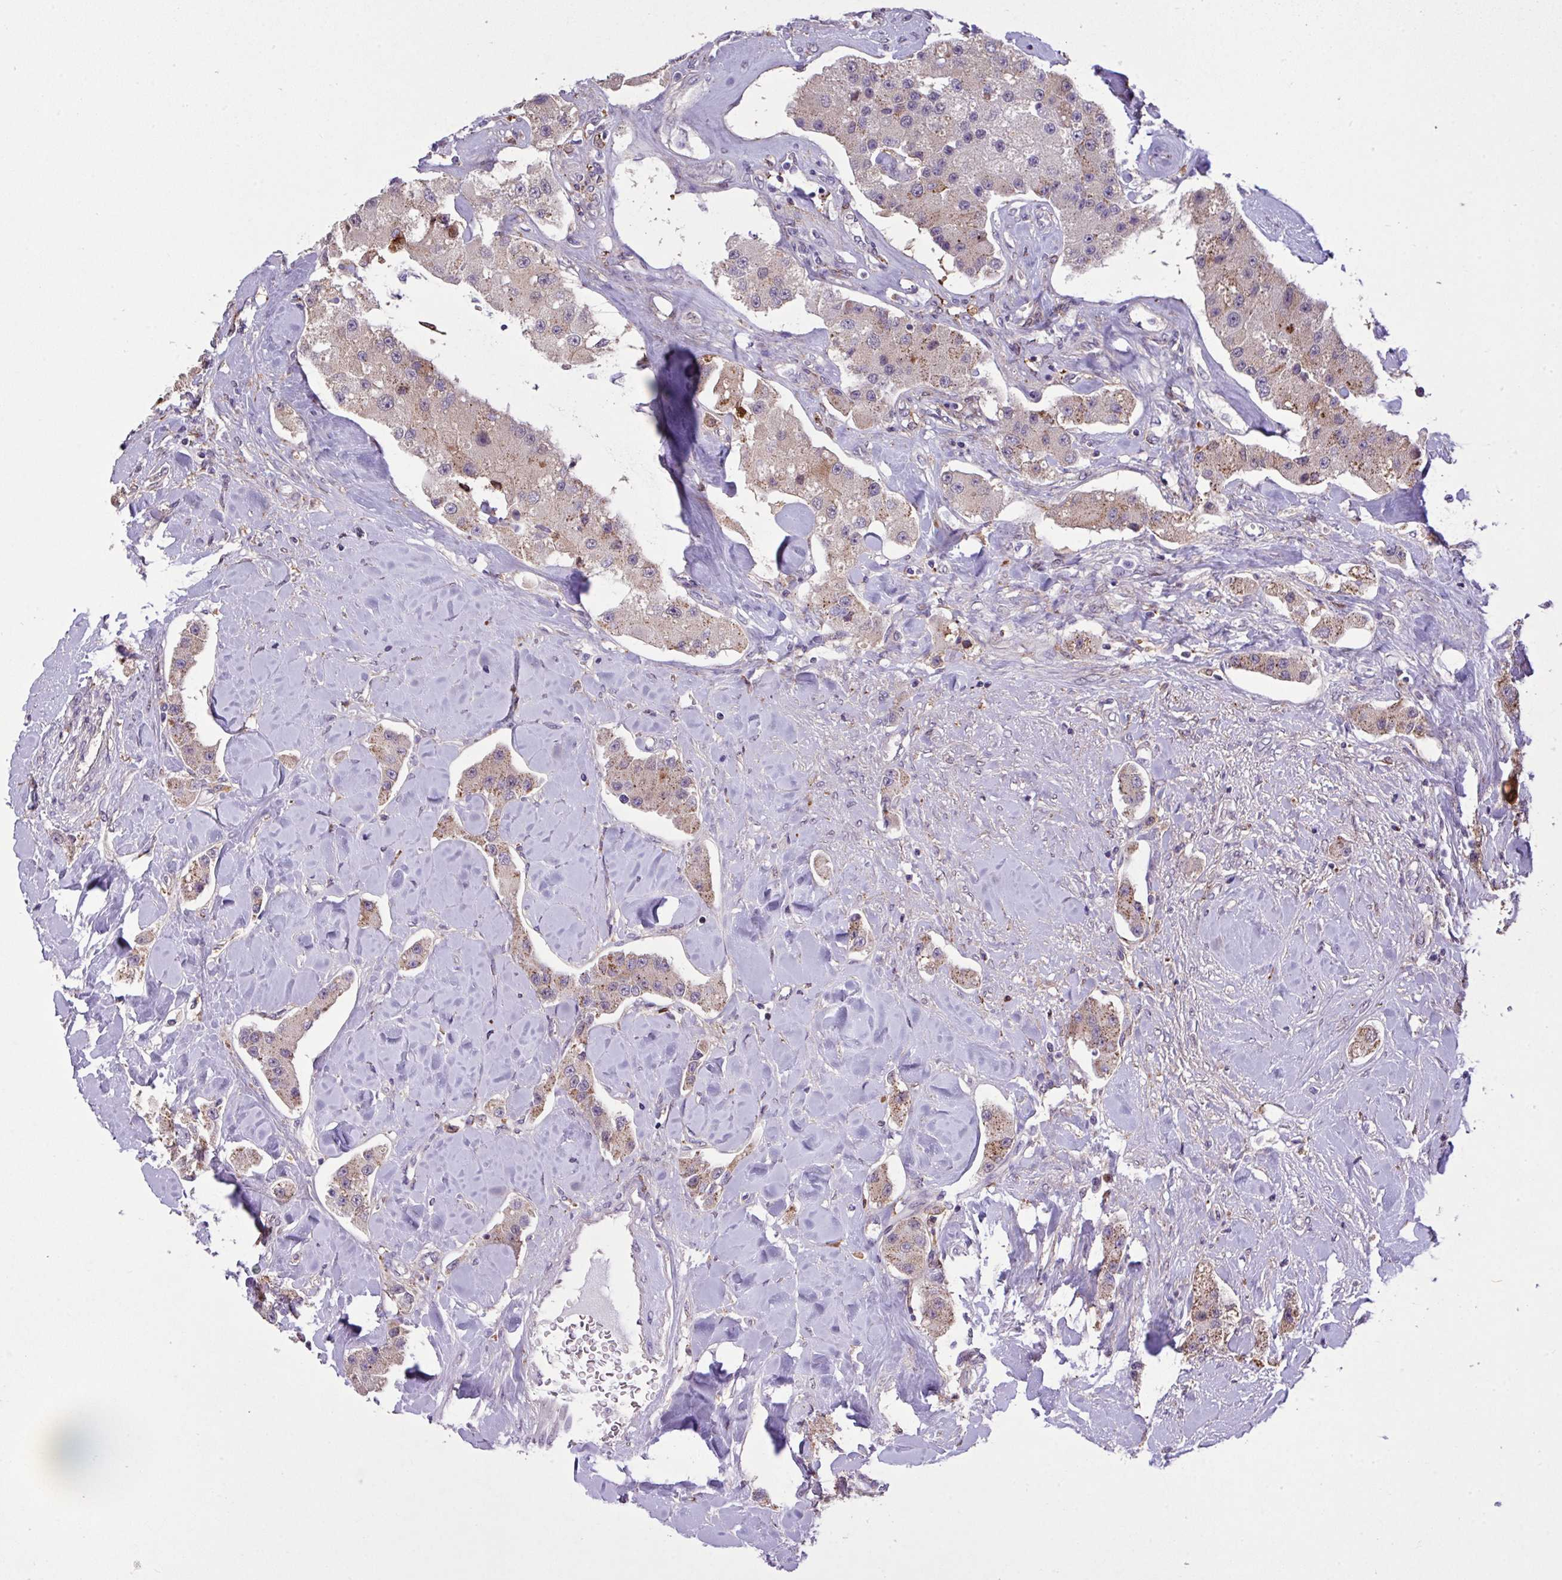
{"staining": {"intensity": "weak", "quantity": "25%-75%", "location": "cytoplasmic/membranous"}, "tissue": "carcinoid", "cell_type": "Tumor cells", "image_type": "cancer", "snomed": [{"axis": "morphology", "description": "Carcinoid, malignant, NOS"}, {"axis": "topography", "description": "Pancreas"}], "caption": "Weak cytoplasmic/membranous expression for a protein is present in about 25%-75% of tumor cells of malignant carcinoid using IHC.", "gene": "RPP25L", "patient": {"sex": "male", "age": 41}}